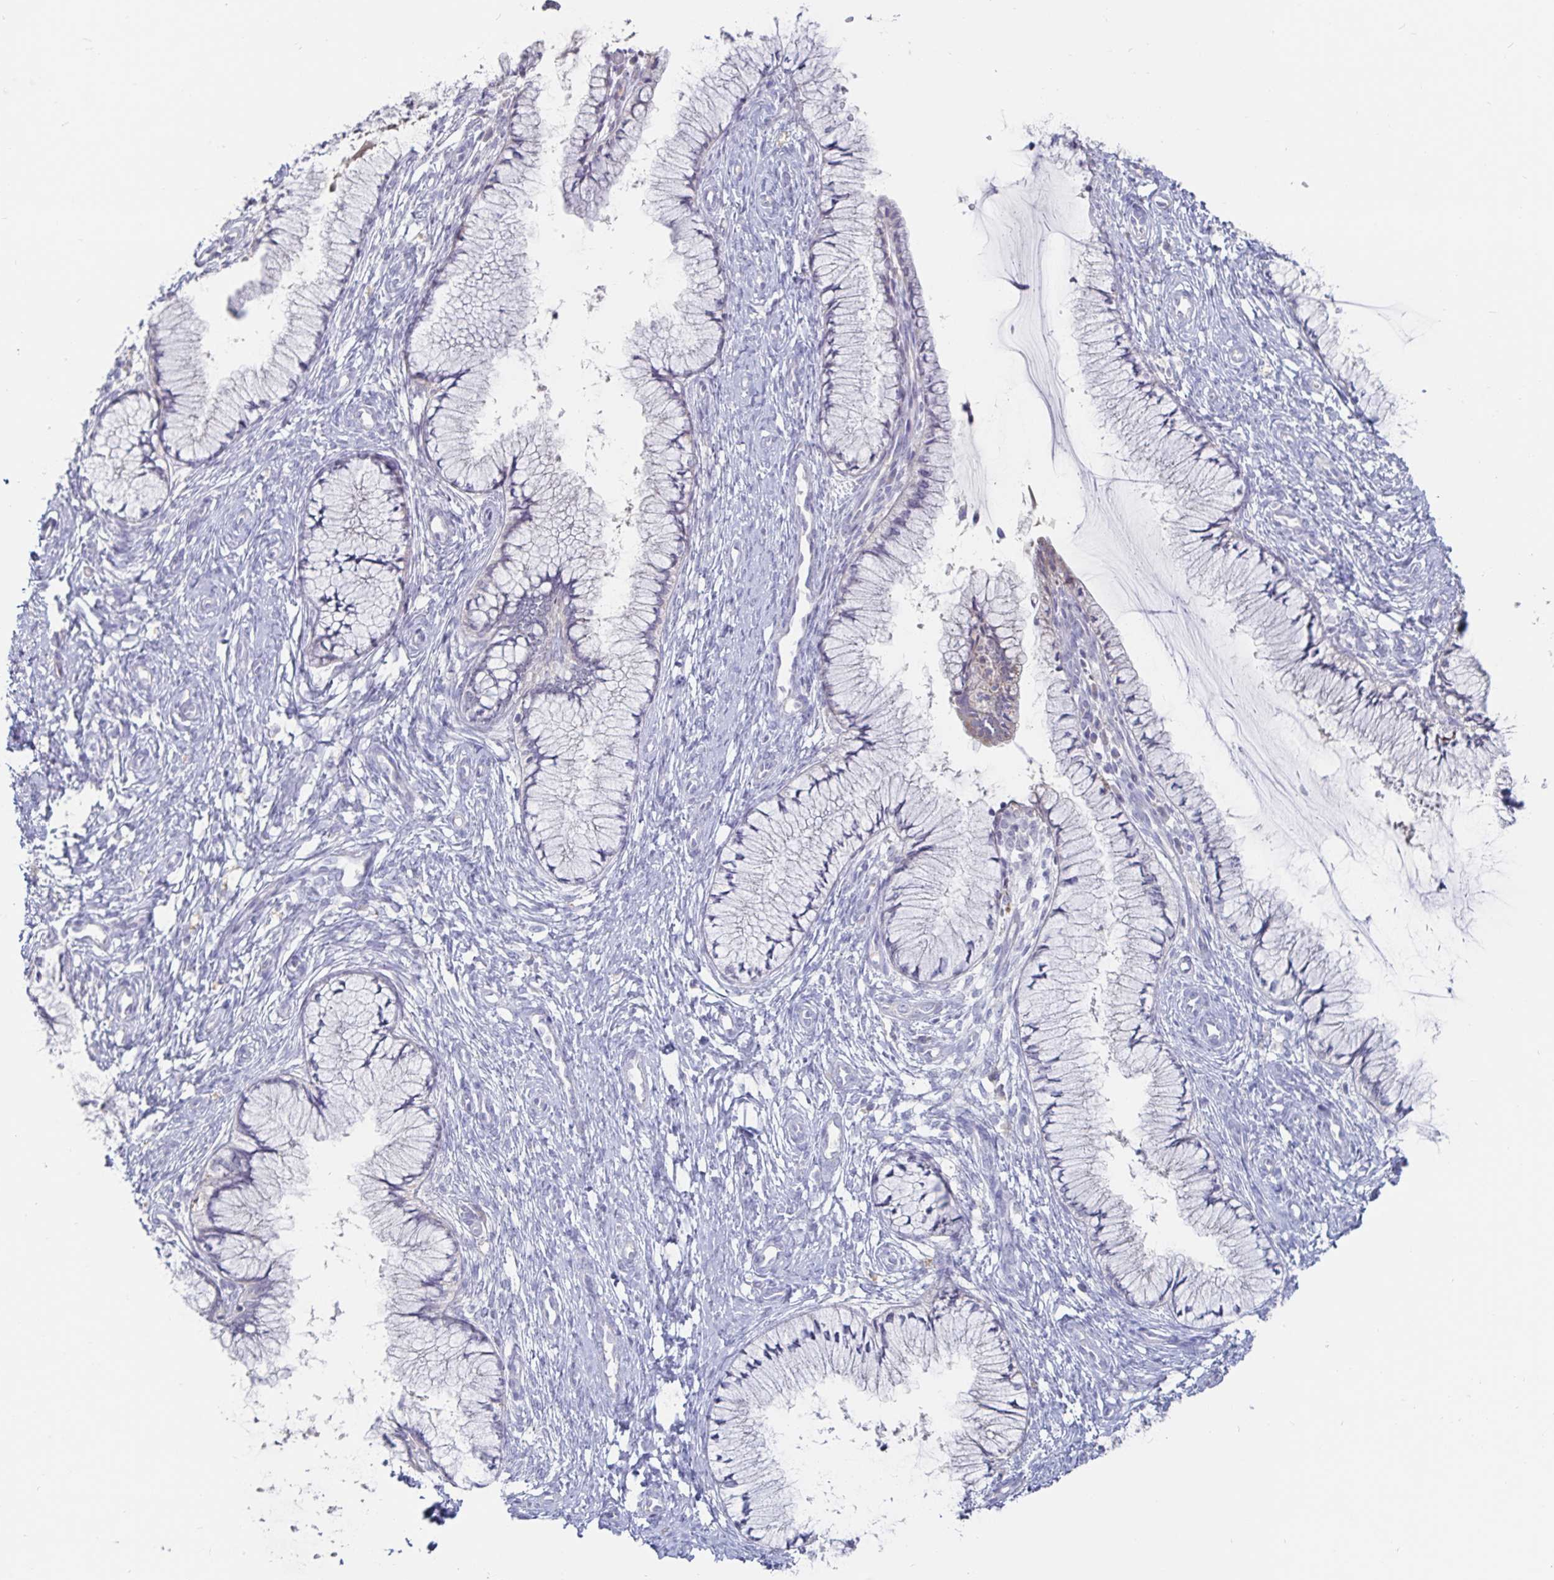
{"staining": {"intensity": "negative", "quantity": "none", "location": "none"}, "tissue": "cervix", "cell_type": "Glandular cells", "image_type": "normal", "snomed": [{"axis": "morphology", "description": "Normal tissue, NOS"}, {"axis": "topography", "description": "Cervix"}], "caption": "Immunohistochemistry (IHC) micrograph of normal cervix: cervix stained with DAB reveals no significant protein staining in glandular cells.", "gene": "SPPL3", "patient": {"sex": "female", "age": 37}}